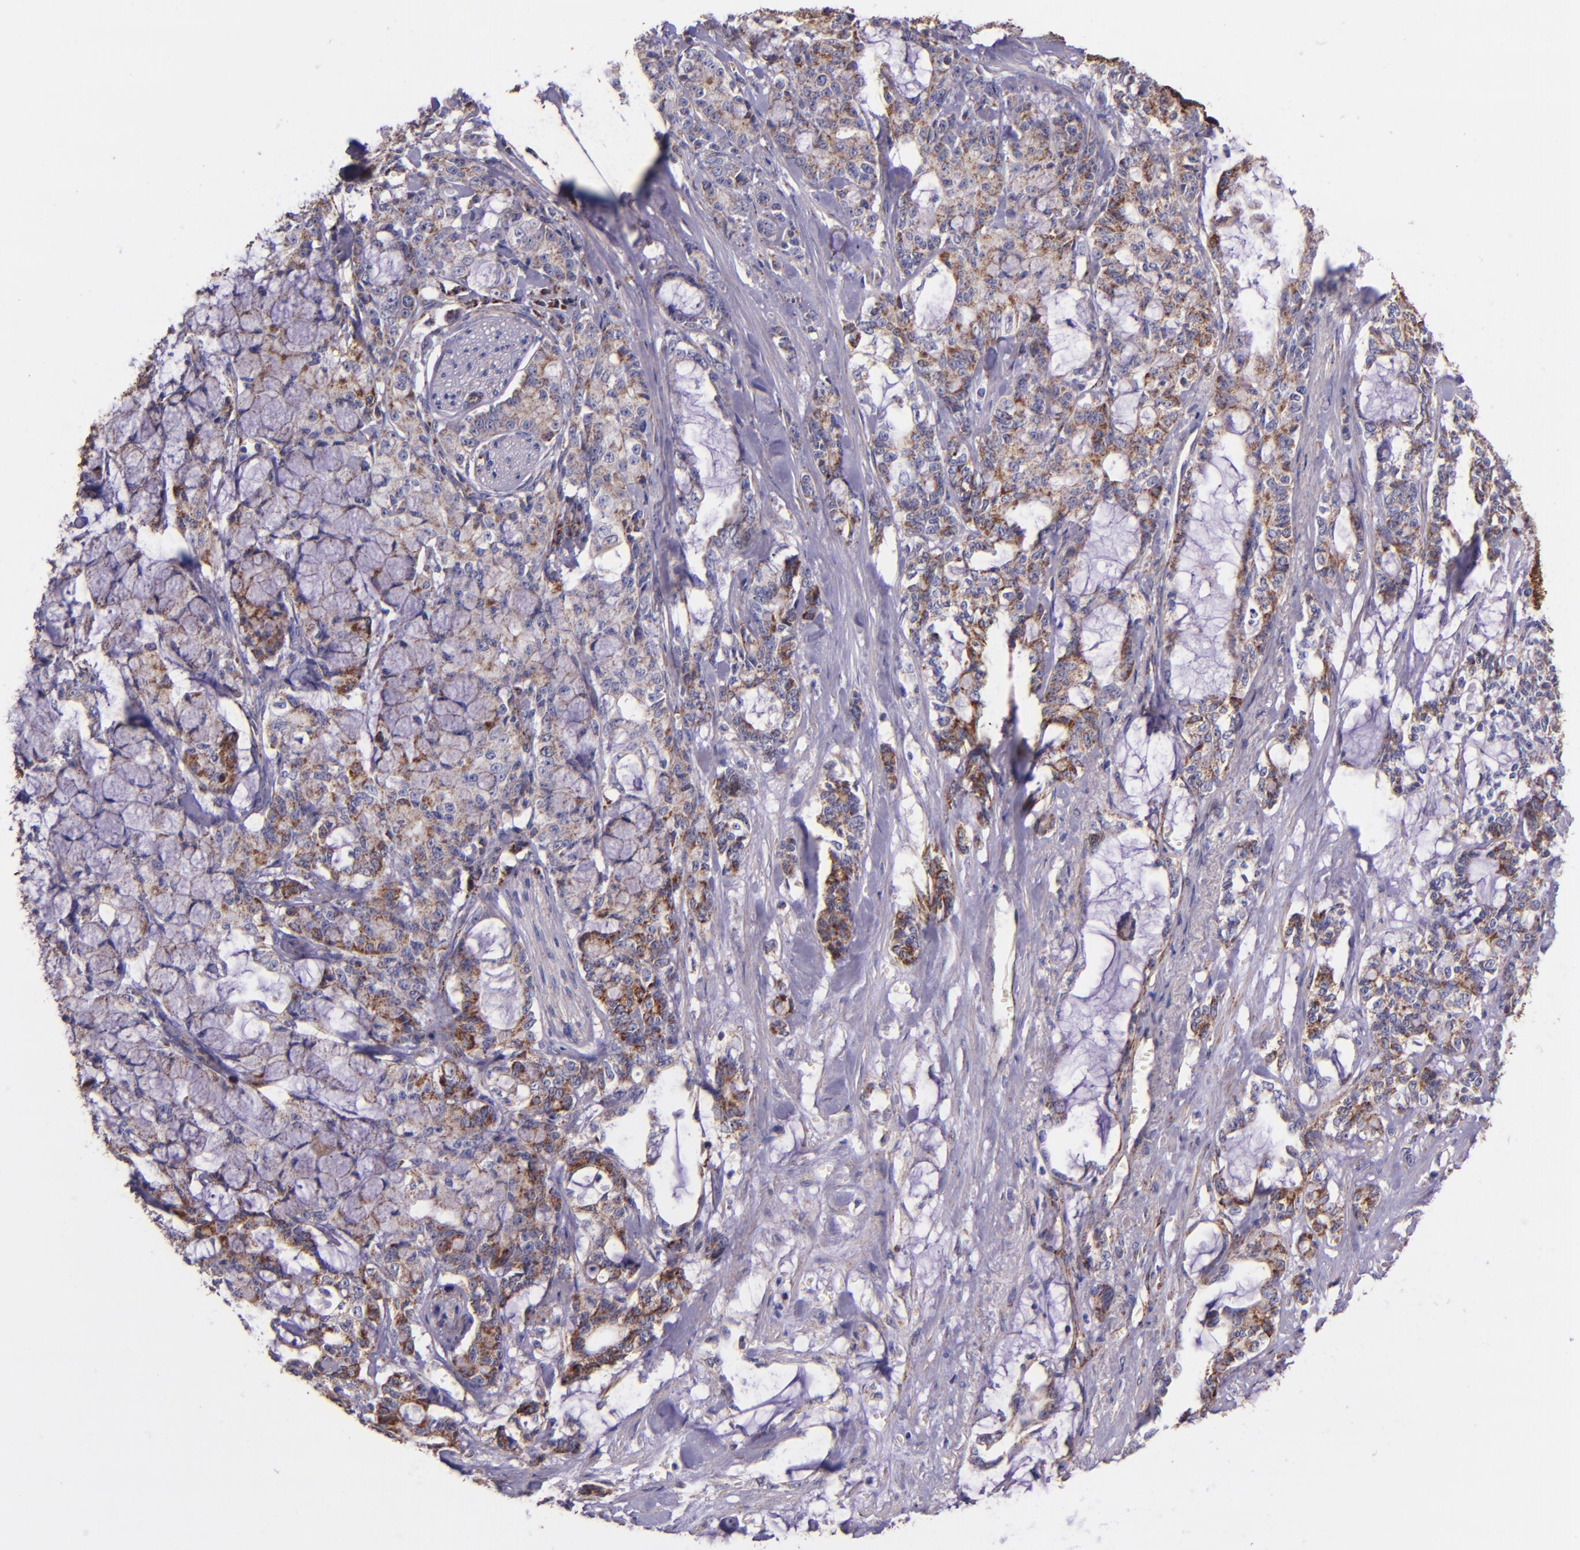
{"staining": {"intensity": "weak", "quantity": "25%-75%", "location": "cytoplasmic/membranous"}, "tissue": "pancreatic cancer", "cell_type": "Tumor cells", "image_type": "cancer", "snomed": [{"axis": "morphology", "description": "Adenocarcinoma, NOS"}, {"axis": "topography", "description": "Pancreas"}], "caption": "Weak cytoplasmic/membranous staining for a protein is identified in about 25%-75% of tumor cells of pancreatic adenocarcinoma using immunohistochemistry.", "gene": "IDH3G", "patient": {"sex": "female", "age": 73}}